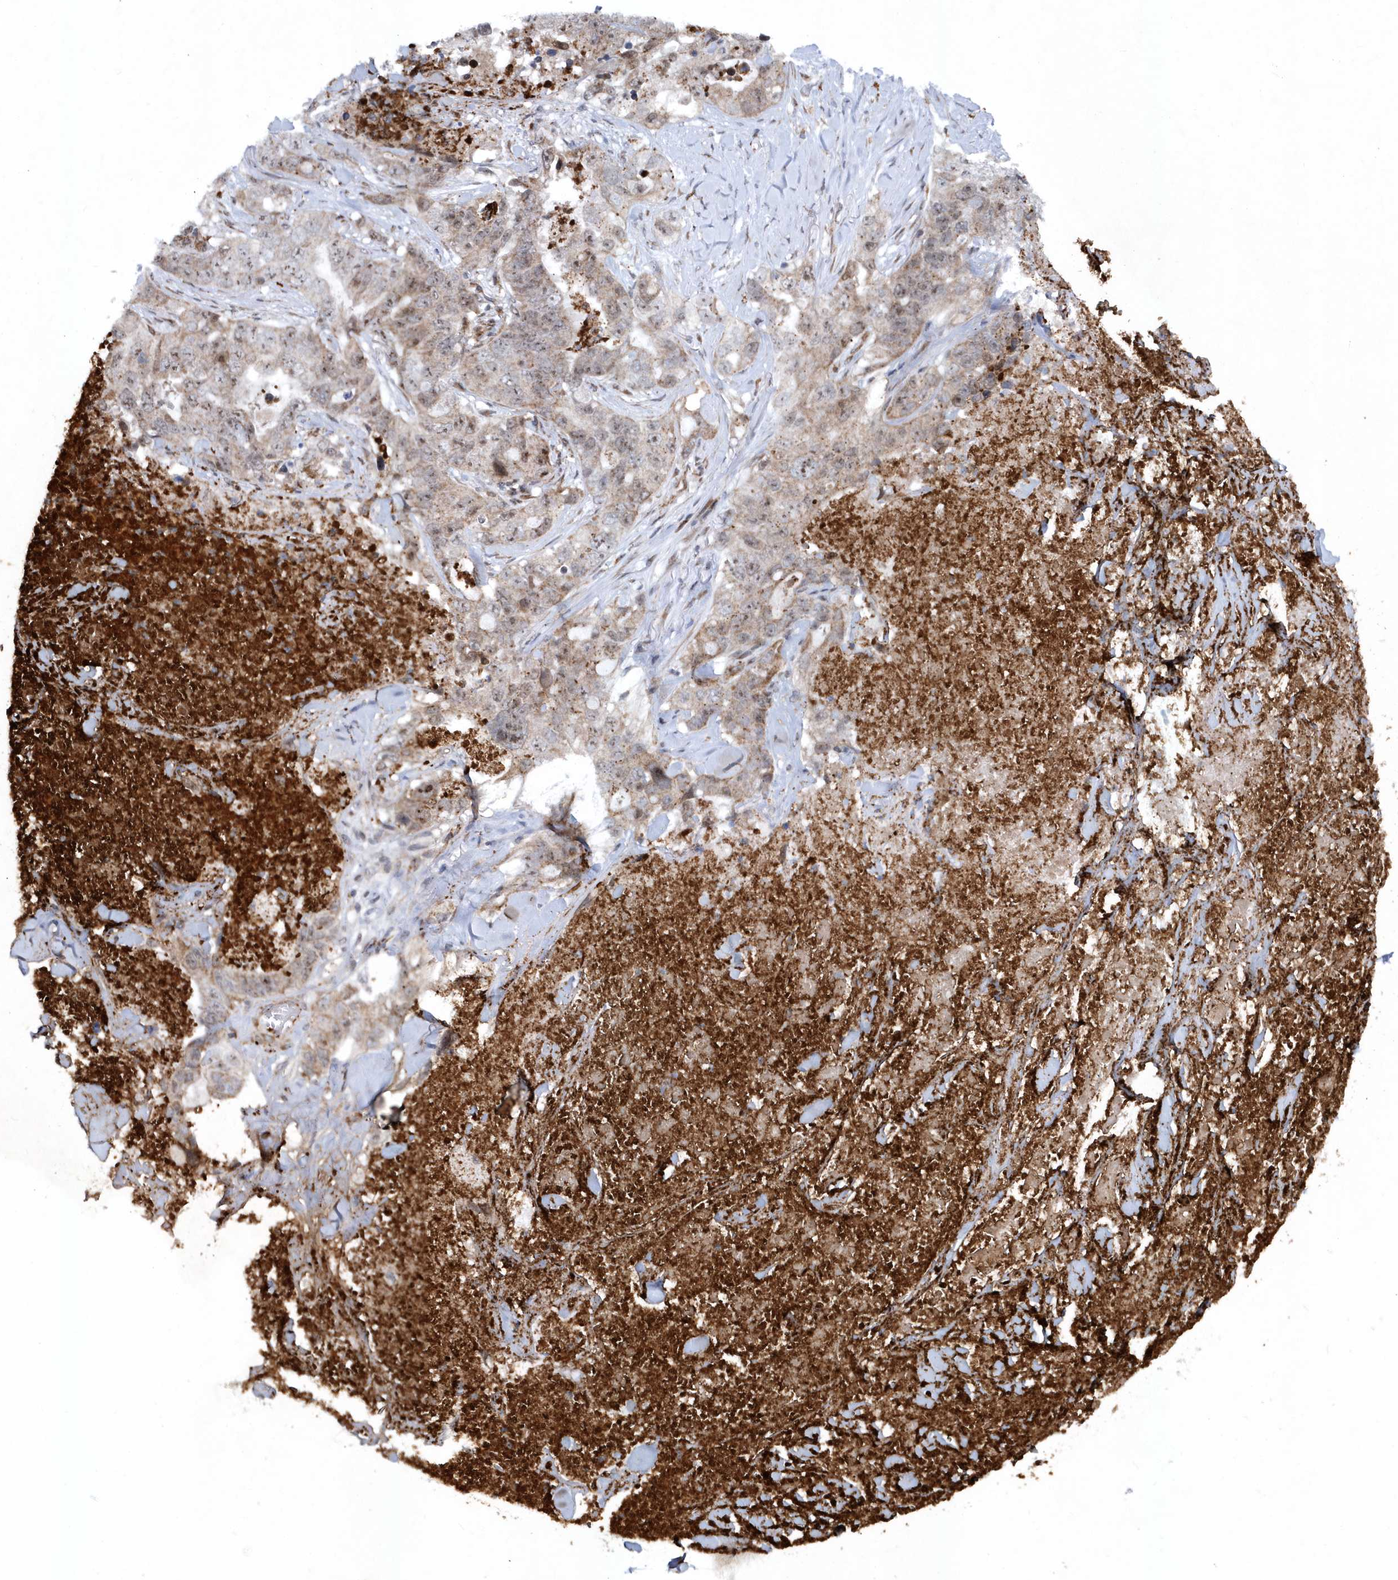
{"staining": {"intensity": "strong", "quantity": "25%-75%", "location": "cytoplasmic/membranous,nuclear"}, "tissue": "lung cancer", "cell_type": "Tumor cells", "image_type": "cancer", "snomed": [{"axis": "morphology", "description": "Adenocarcinoma, NOS"}, {"axis": "topography", "description": "Lung"}], "caption": "This micrograph reveals lung cancer (adenocarcinoma) stained with IHC to label a protein in brown. The cytoplasmic/membranous and nuclear of tumor cells show strong positivity for the protein. Nuclei are counter-stained blue.", "gene": "SOWAHB", "patient": {"sex": "female", "age": 51}}